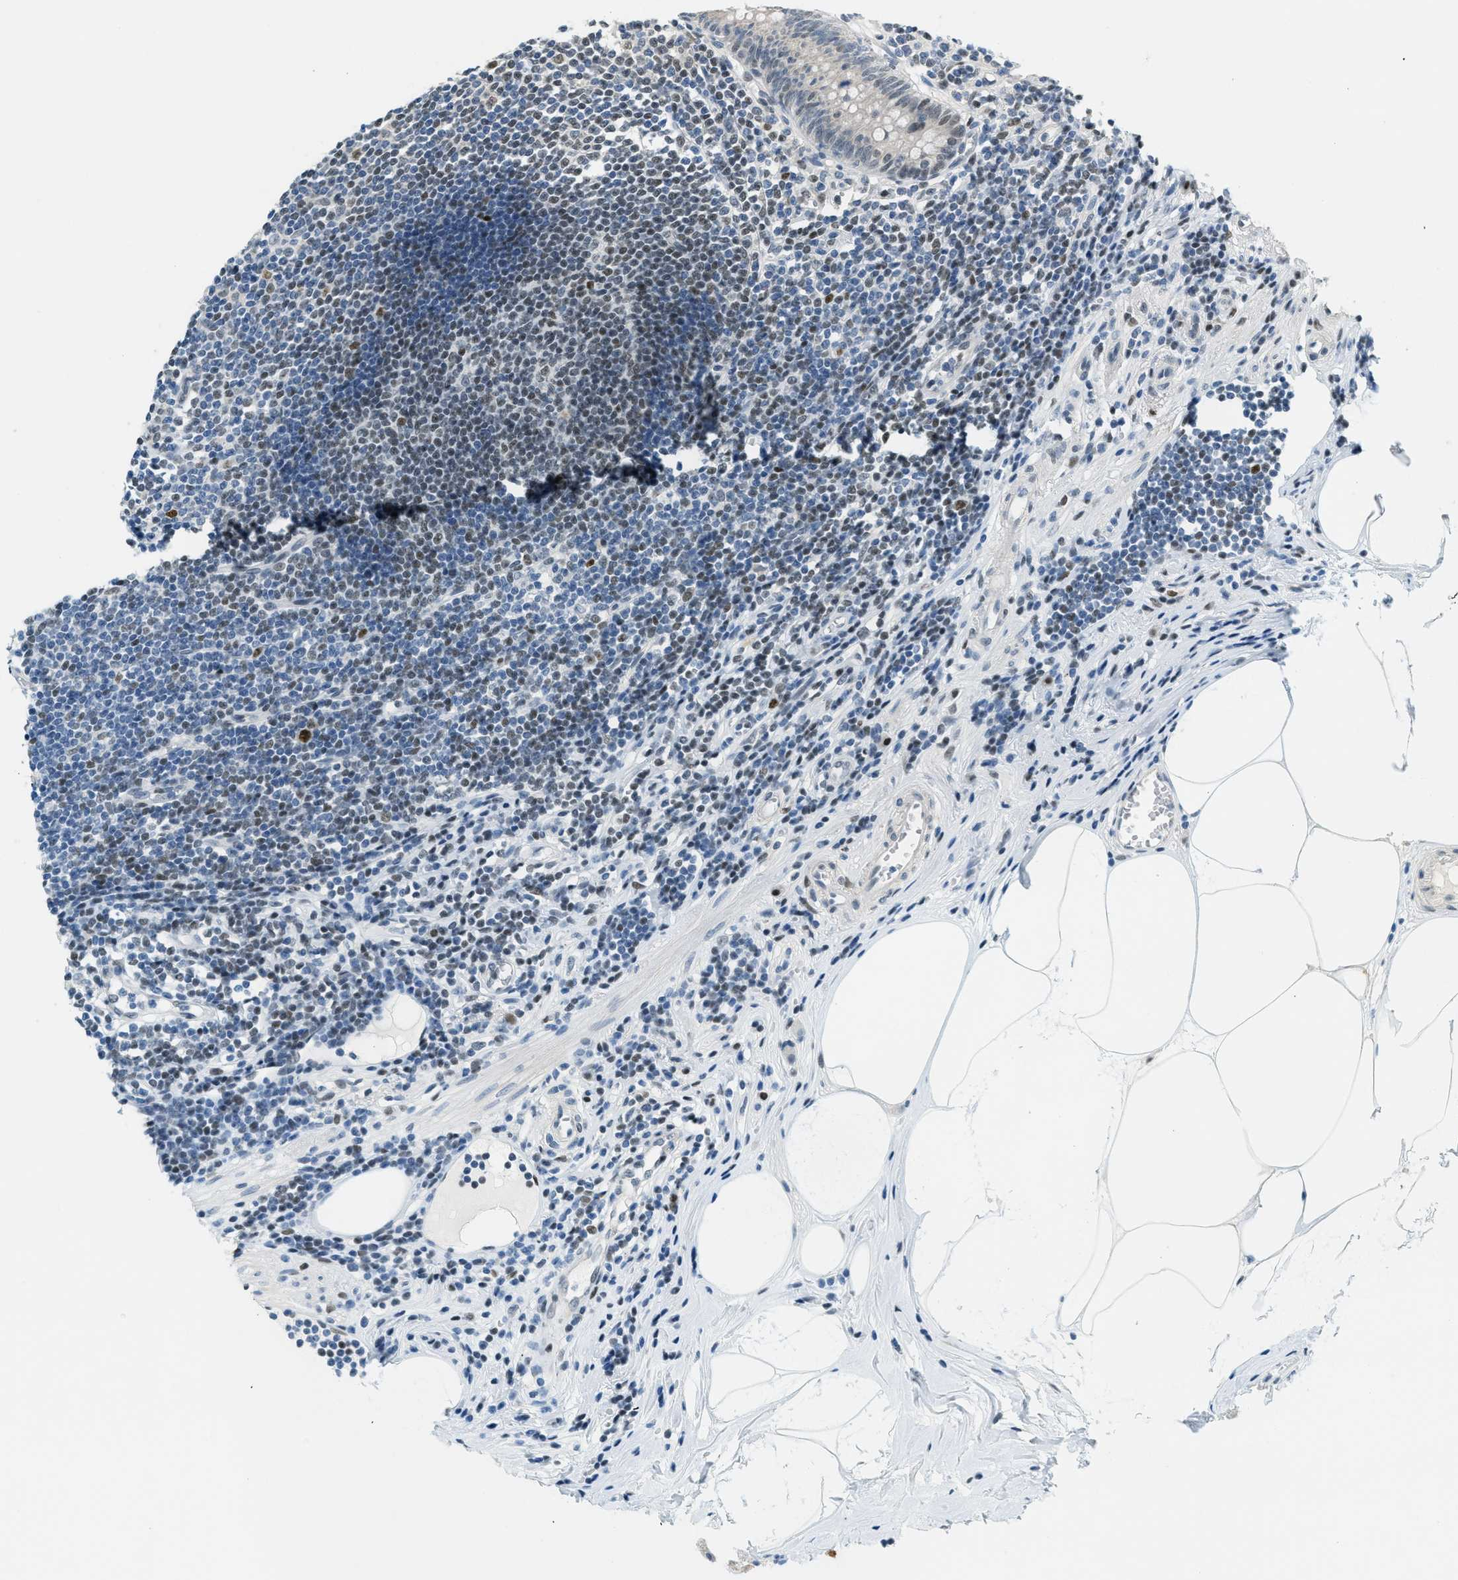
{"staining": {"intensity": "weak", "quantity": "<25%", "location": "nuclear"}, "tissue": "appendix", "cell_type": "Glandular cells", "image_type": "normal", "snomed": [{"axis": "morphology", "description": "Normal tissue, NOS"}, {"axis": "topography", "description": "Appendix"}], "caption": "Immunohistochemical staining of benign appendix exhibits no significant positivity in glandular cells. (DAB (3,3'-diaminobenzidine) immunohistochemistry with hematoxylin counter stain).", "gene": "TCF3", "patient": {"sex": "female", "age": 50}}